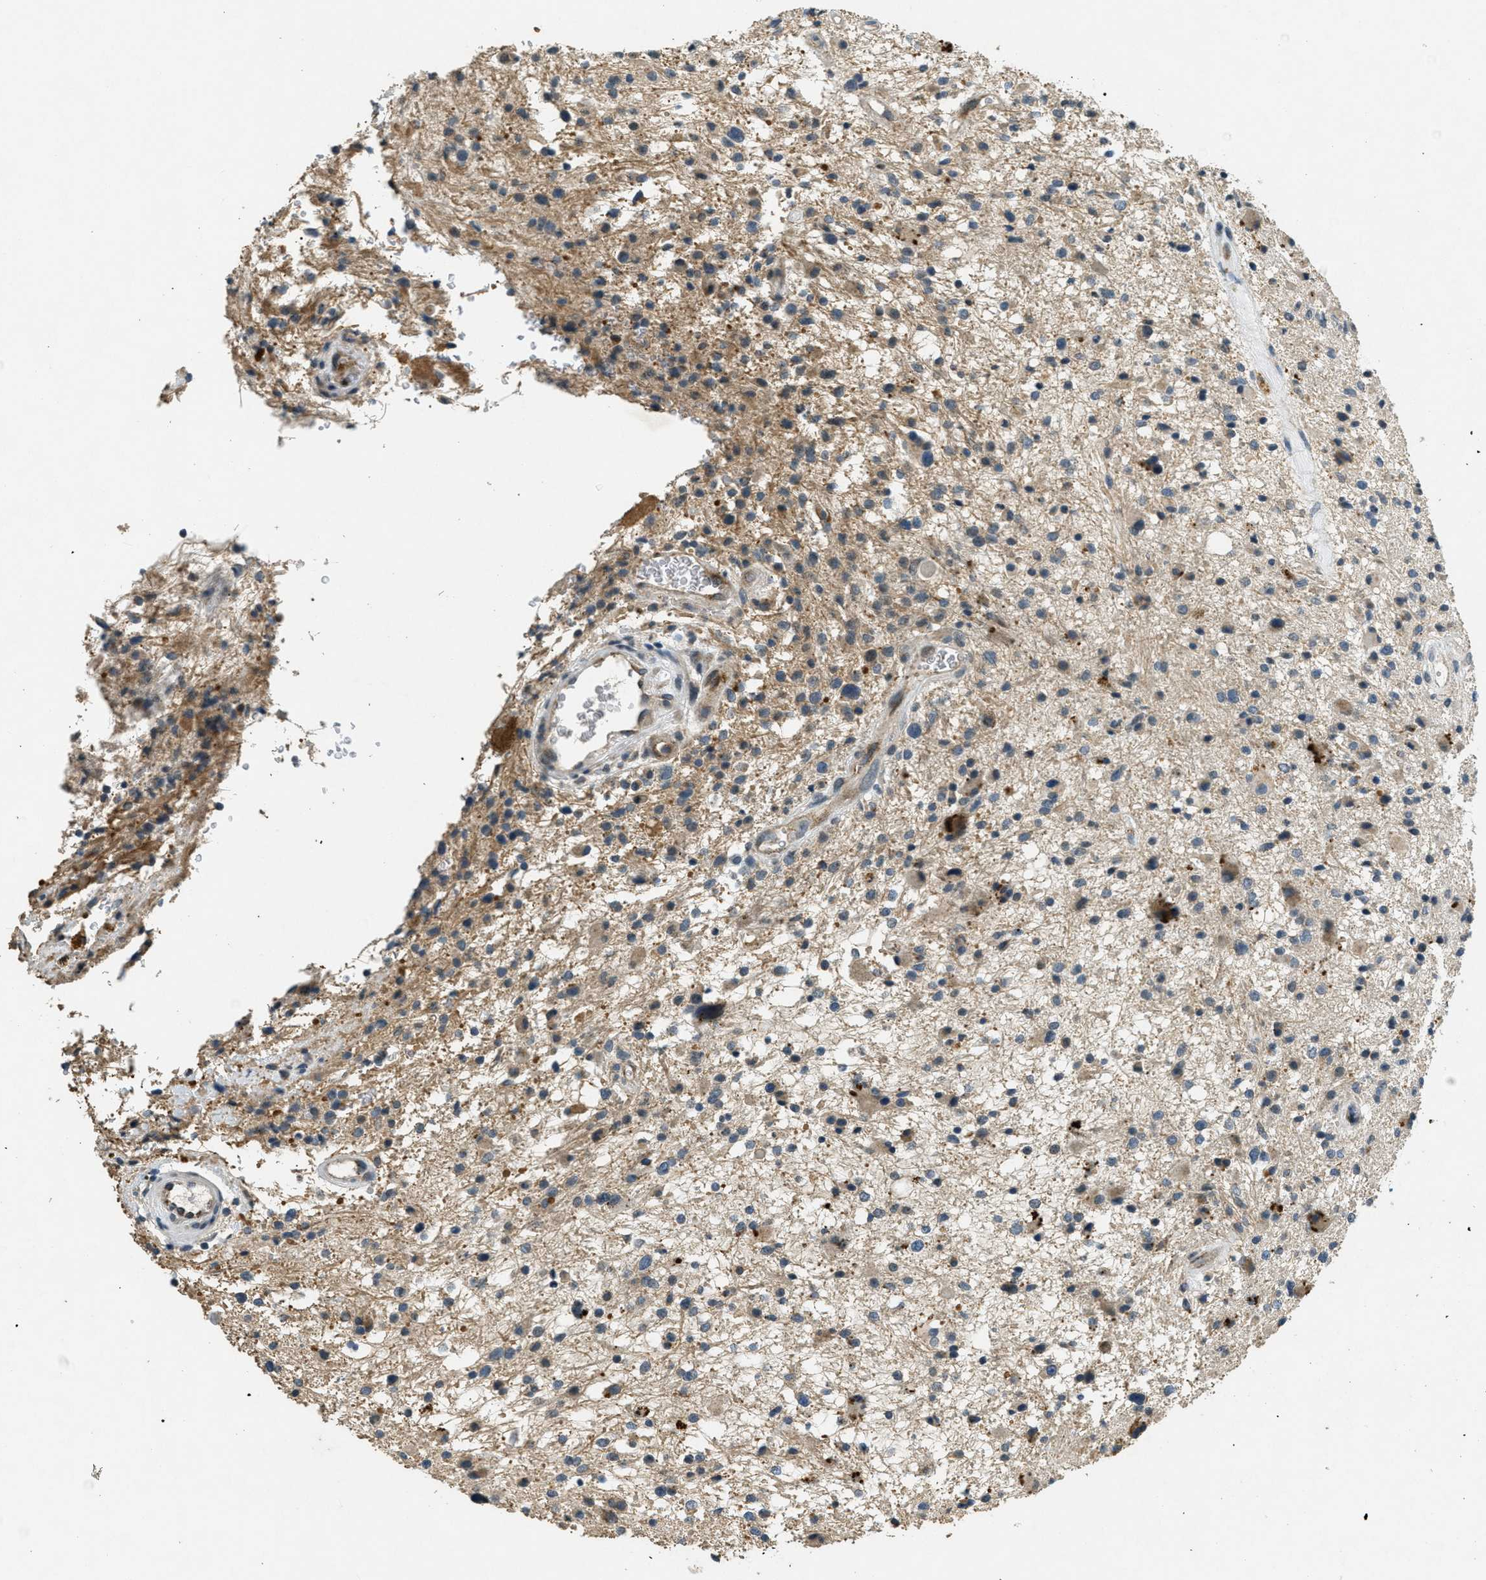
{"staining": {"intensity": "weak", "quantity": ">75%", "location": "cytoplasmic/membranous"}, "tissue": "glioma", "cell_type": "Tumor cells", "image_type": "cancer", "snomed": [{"axis": "morphology", "description": "Glioma, malignant, High grade"}, {"axis": "topography", "description": "Brain"}], "caption": "DAB (3,3'-diaminobenzidine) immunohistochemical staining of human malignant glioma (high-grade) exhibits weak cytoplasmic/membranous protein positivity in about >75% of tumor cells.", "gene": "RAB3D", "patient": {"sex": "male", "age": 33}}